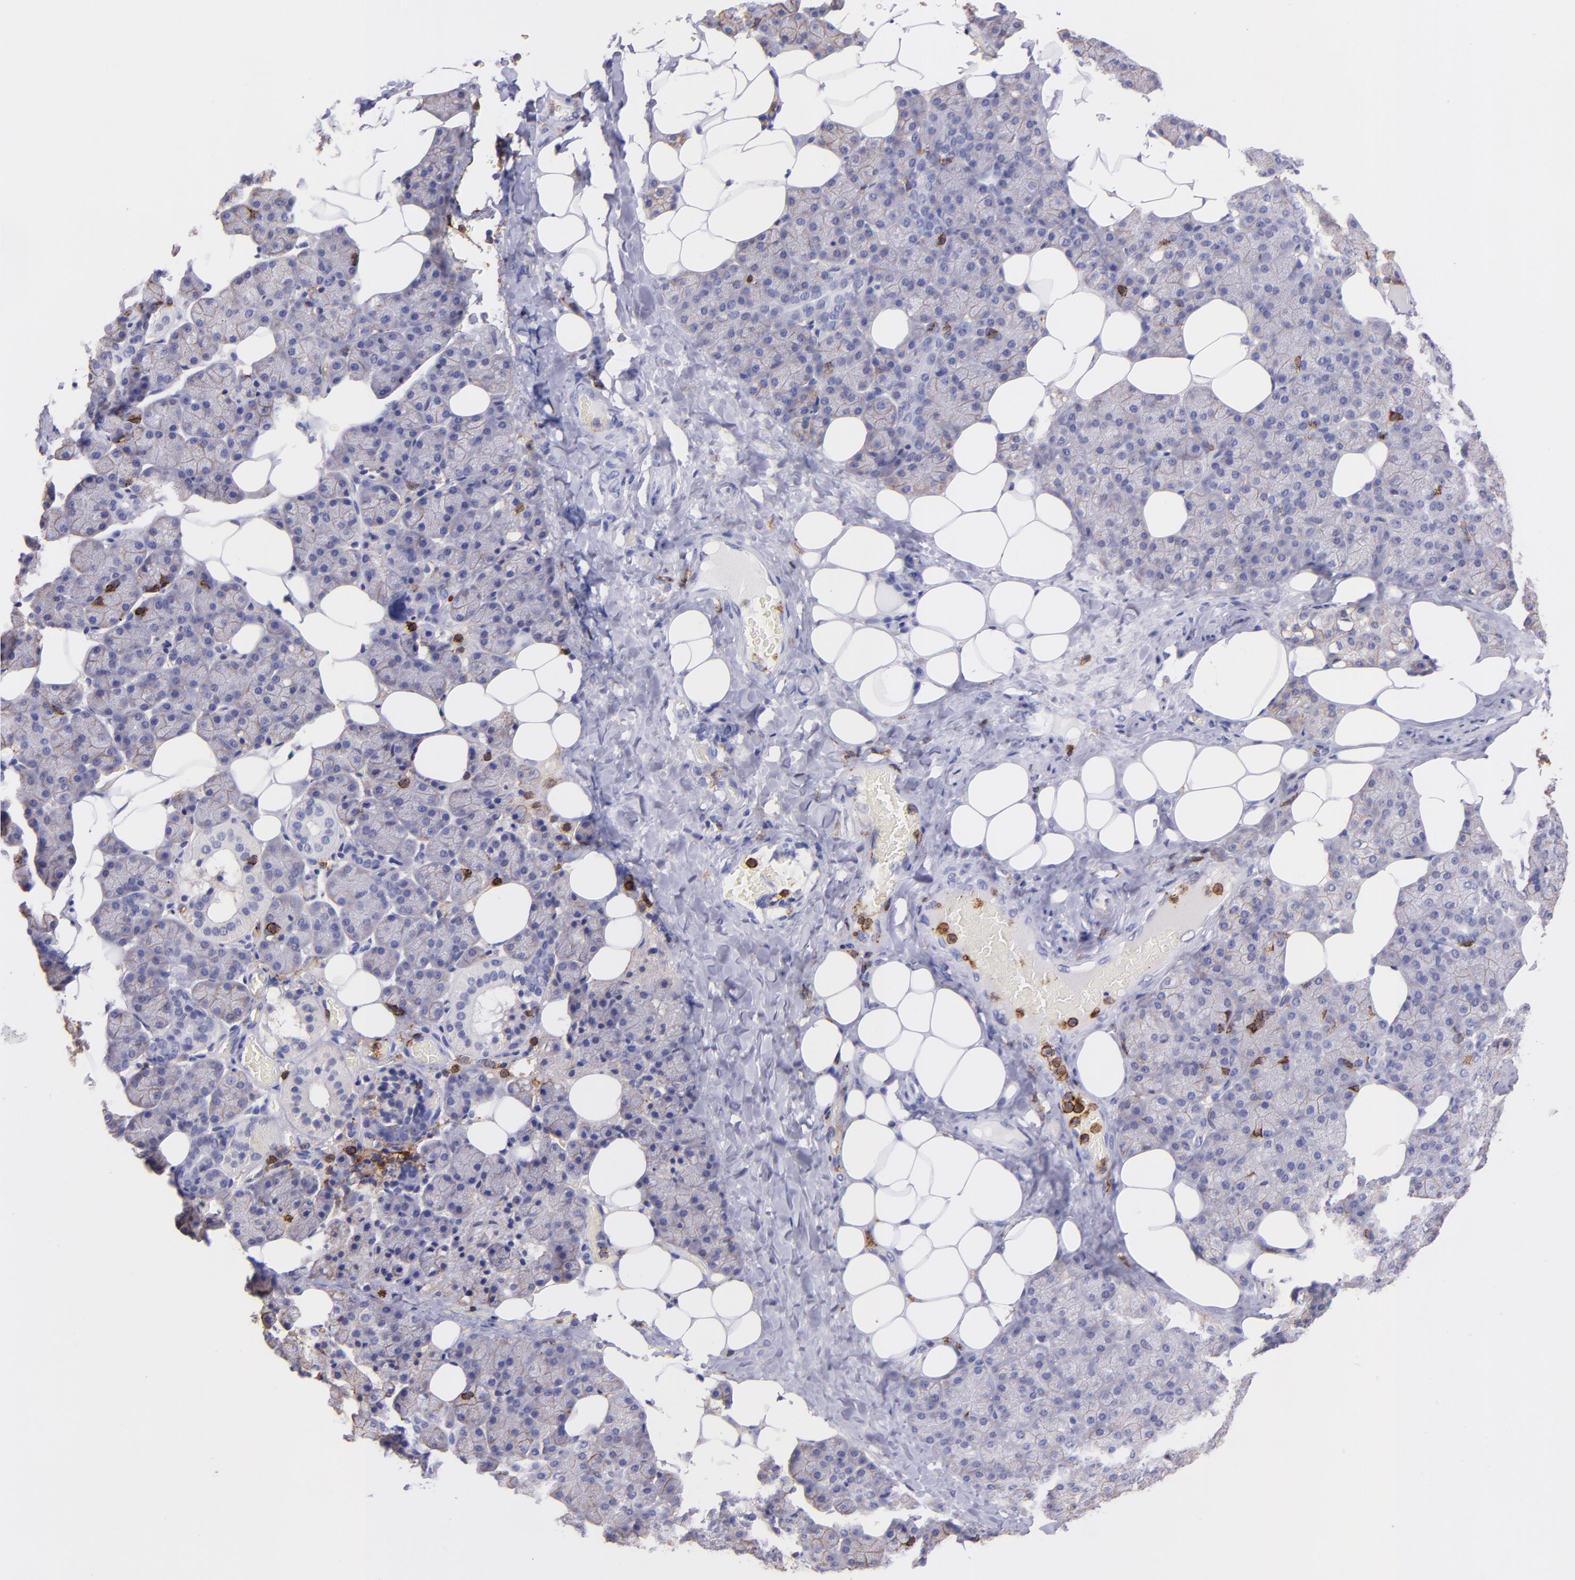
{"staining": {"intensity": "negative", "quantity": "none", "location": "none"}, "tissue": "salivary gland", "cell_type": "Glandular cells", "image_type": "normal", "snomed": [{"axis": "morphology", "description": "Normal tissue, NOS"}, {"axis": "topography", "description": "Lymph node"}, {"axis": "topography", "description": "Salivary gland"}], "caption": "Immunohistochemistry micrograph of benign human salivary gland stained for a protein (brown), which shows no positivity in glandular cells. The staining is performed using DAB (3,3'-diaminobenzidine) brown chromogen with nuclei counter-stained in using hematoxylin.", "gene": "SPN", "patient": {"sex": "male", "age": 8}}